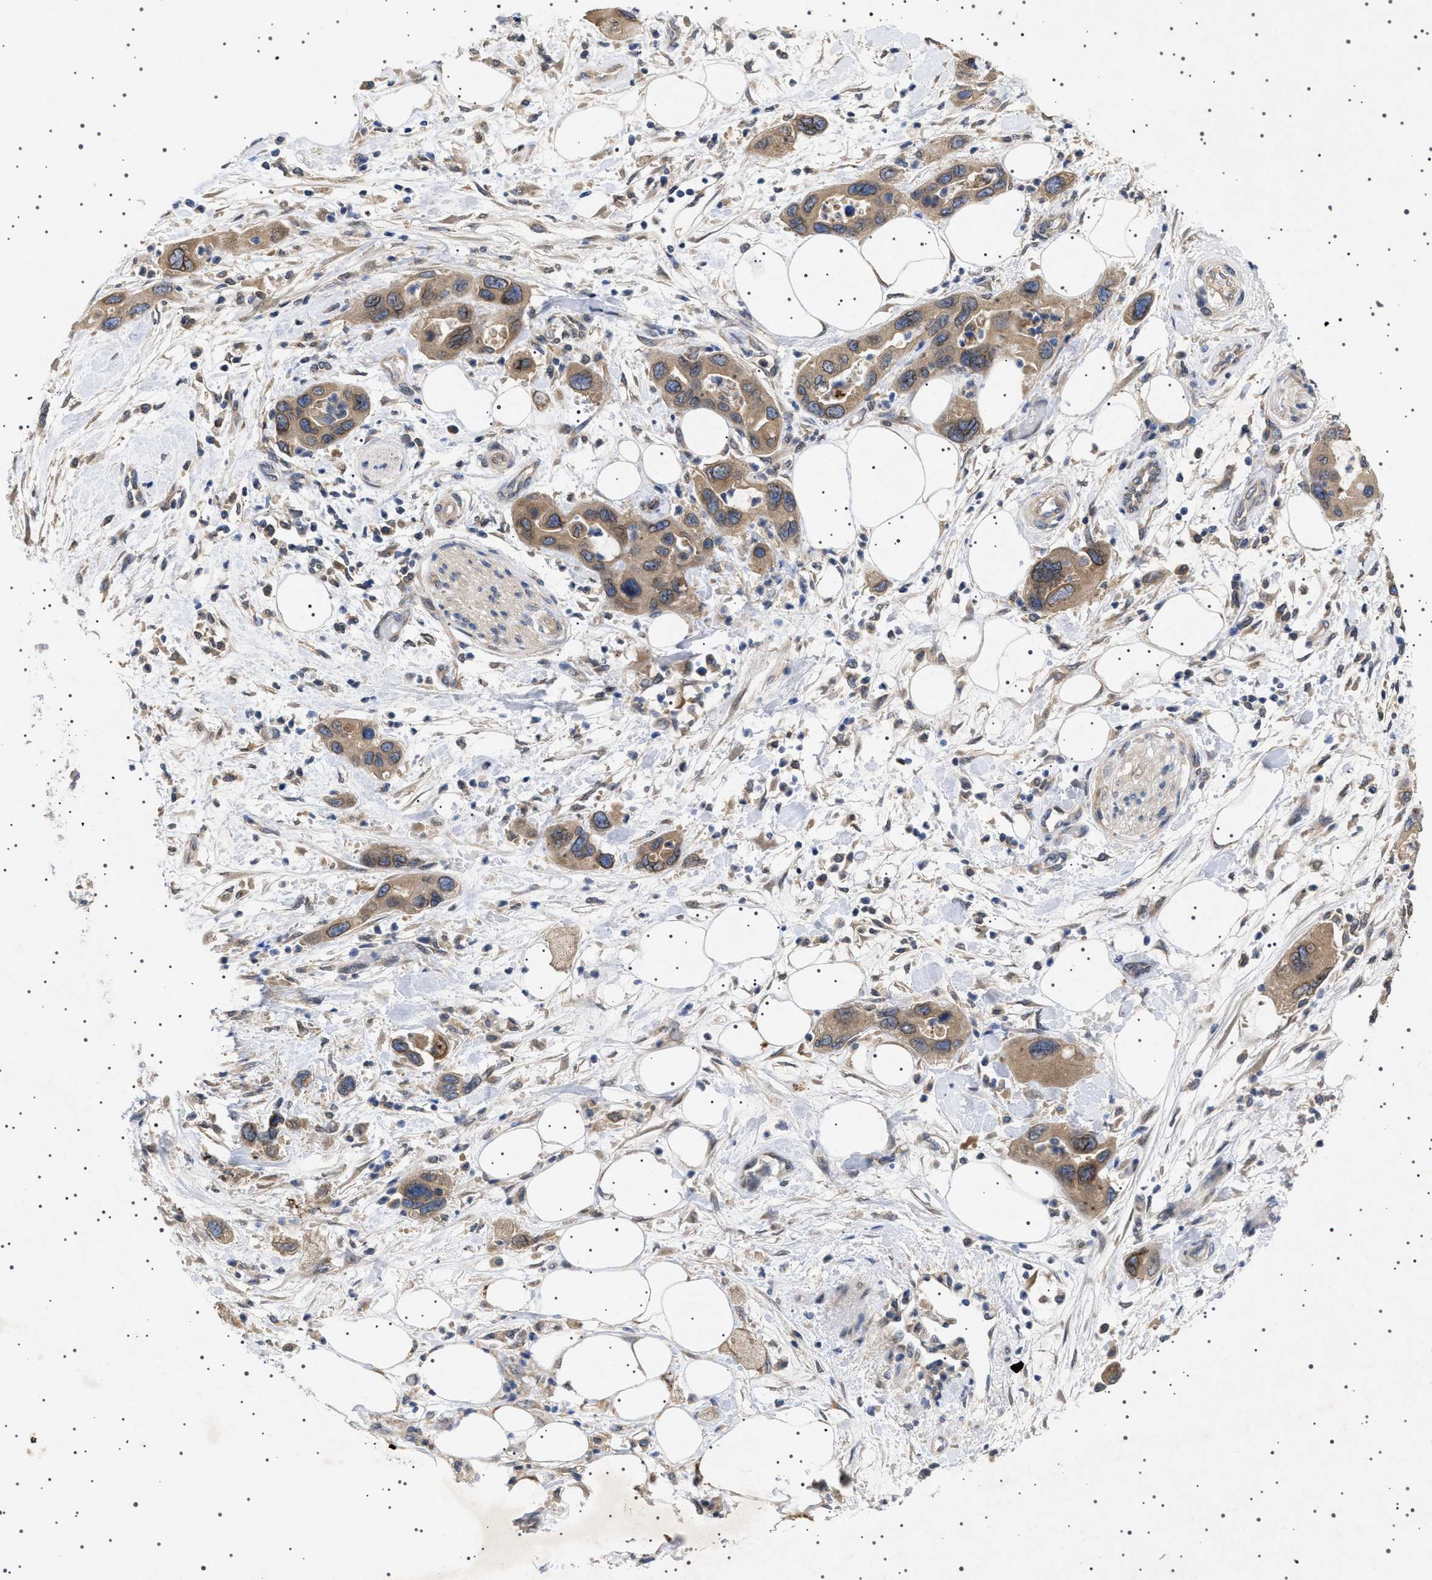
{"staining": {"intensity": "moderate", "quantity": ">75%", "location": "cytoplasmic/membranous,nuclear"}, "tissue": "pancreatic cancer", "cell_type": "Tumor cells", "image_type": "cancer", "snomed": [{"axis": "morphology", "description": "Normal tissue, NOS"}, {"axis": "morphology", "description": "Adenocarcinoma, NOS"}, {"axis": "topography", "description": "Pancreas"}], "caption": "This image shows IHC staining of human adenocarcinoma (pancreatic), with medium moderate cytoplasmic/membranous and nuclear positivity in about >75% of tumor cells.", "gene": "NUP93", "patient": {"sex": "female", "age": 71}}